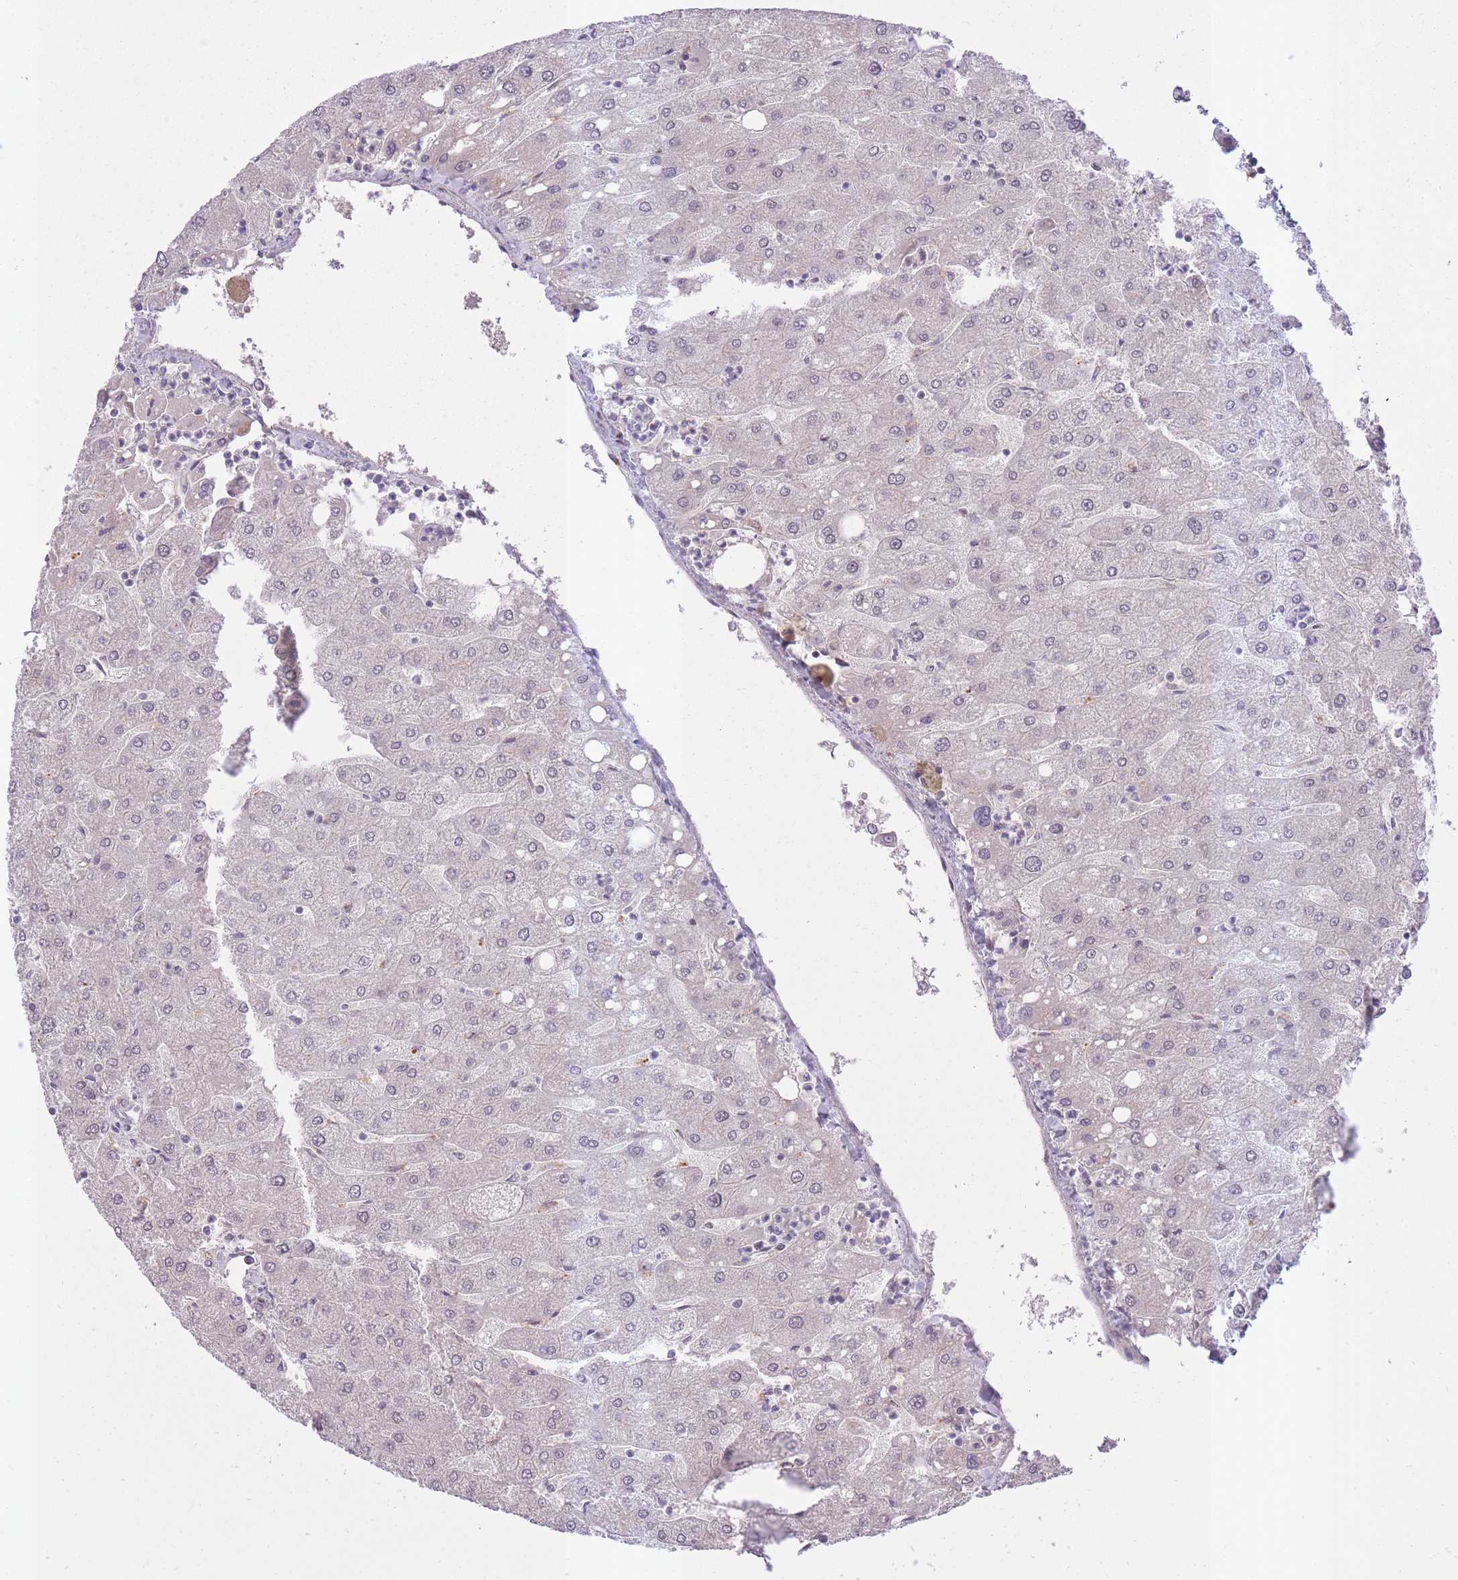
{"staining": {"intensity": "negative", "quantity": "none", "location": "none"}, "tissue": "liver", "cell_type": "Cholangiocytes", "image_type": "normal", "snomed": [{"axis": "morphology", "description": "Normal tissue, NOS"}, {"axis": "topography", "description": "Liver"}], "caption": "IHC photomicrograph of normal liver stained for a protein (brown), which reveals no expression in cholangiocytes. (DAB (3,3'-diaminobenzidine) immunohistochemistry visualized using brightfield microscopy, high magnification).", "gene": "LIN7C", "patient": {"sex": "male", "age": 67}}